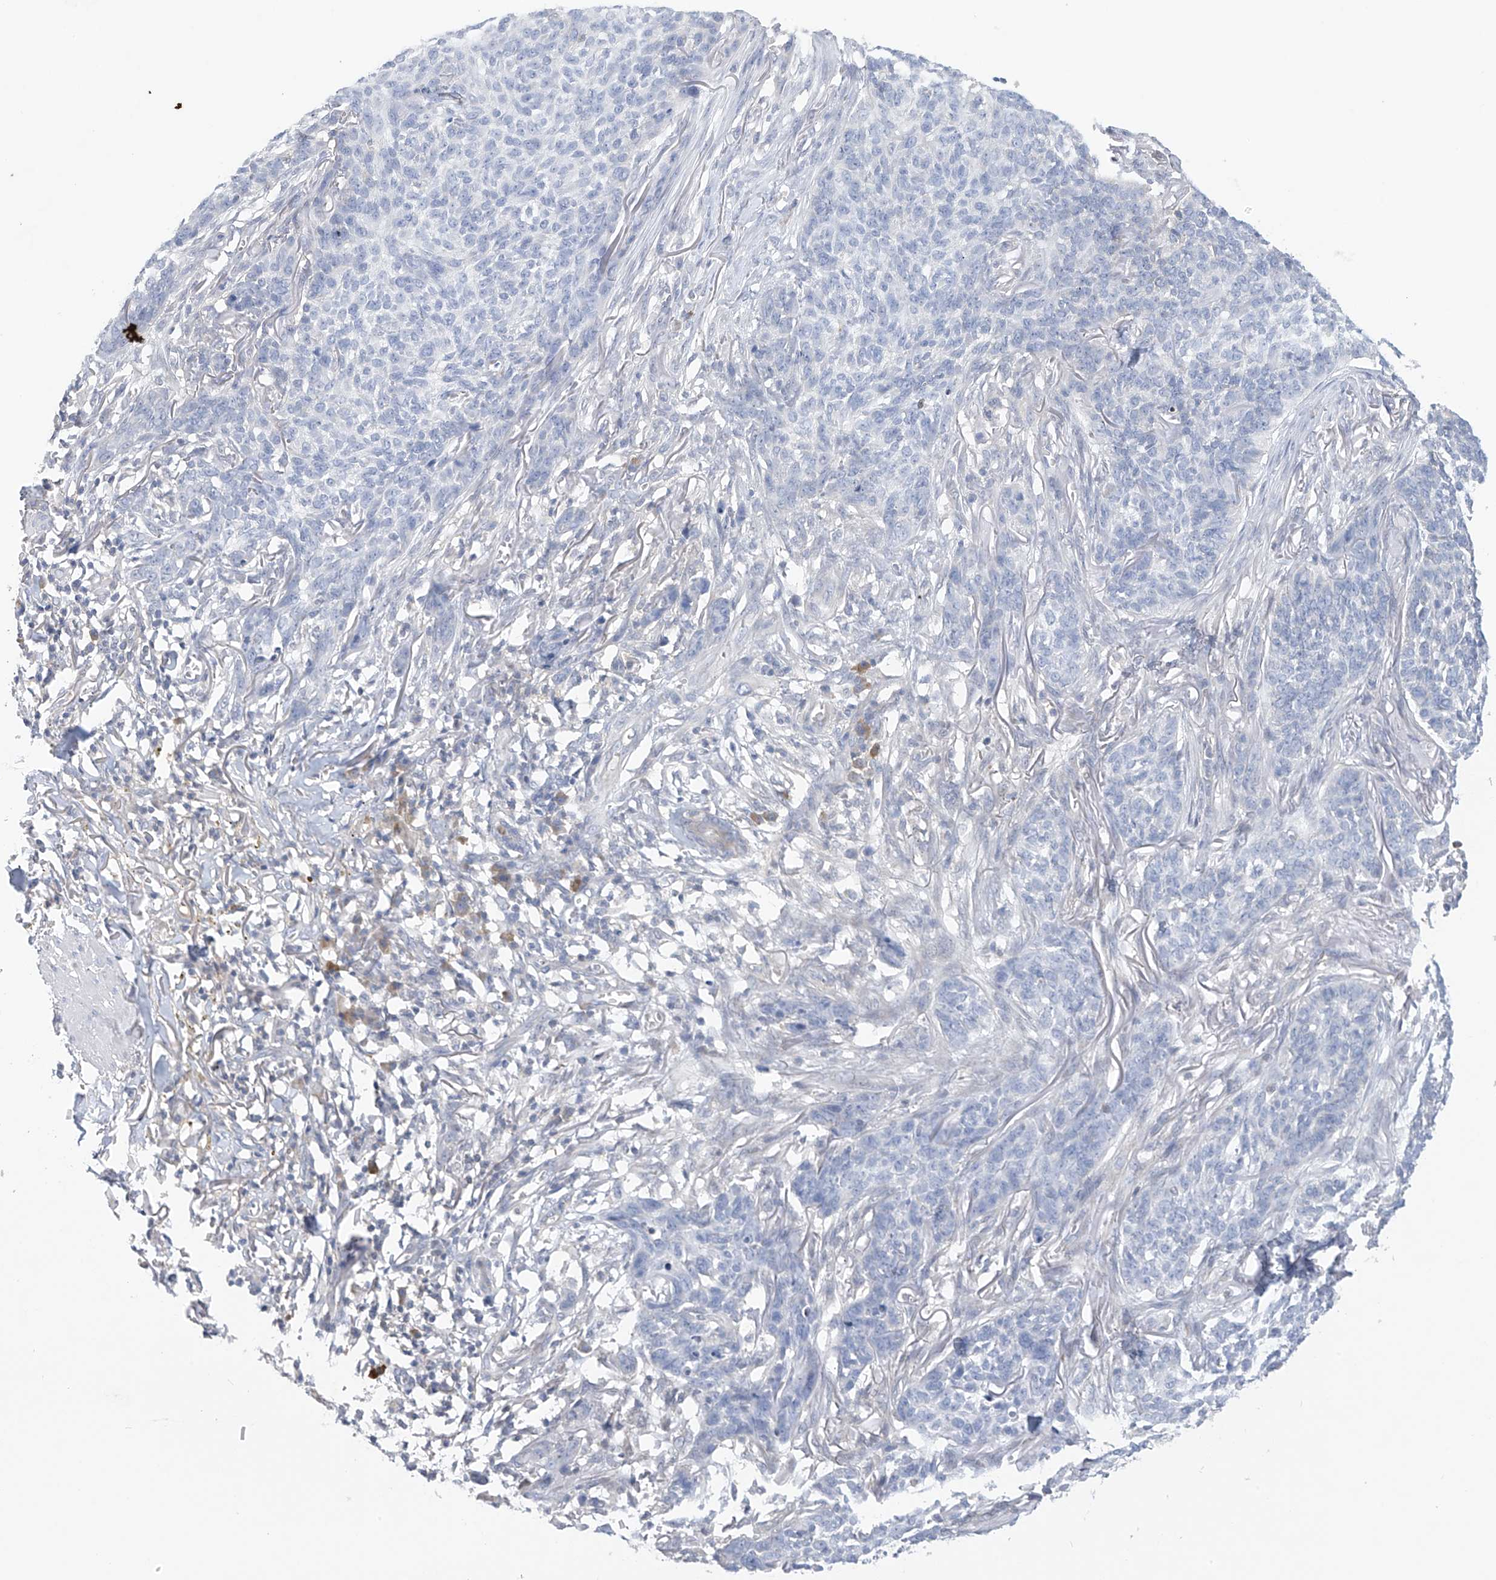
{"staining": {"intensity": "negative", "quantity": "none", "location": "none"}, "tissue": "skin cancer", "cell_type": "Tumor cells", "image_type": "cancer", "snomed": [{"axis": "morphology", "description": "Basal cell carcinoma"}, {"axis": "topography", "description": "Skin"}], "caption": "Tumor cells are negative for brown protein staining in skin cancer.", "gene": "SLCO4A1", "patient": {"sex": "male", "age": 85}}